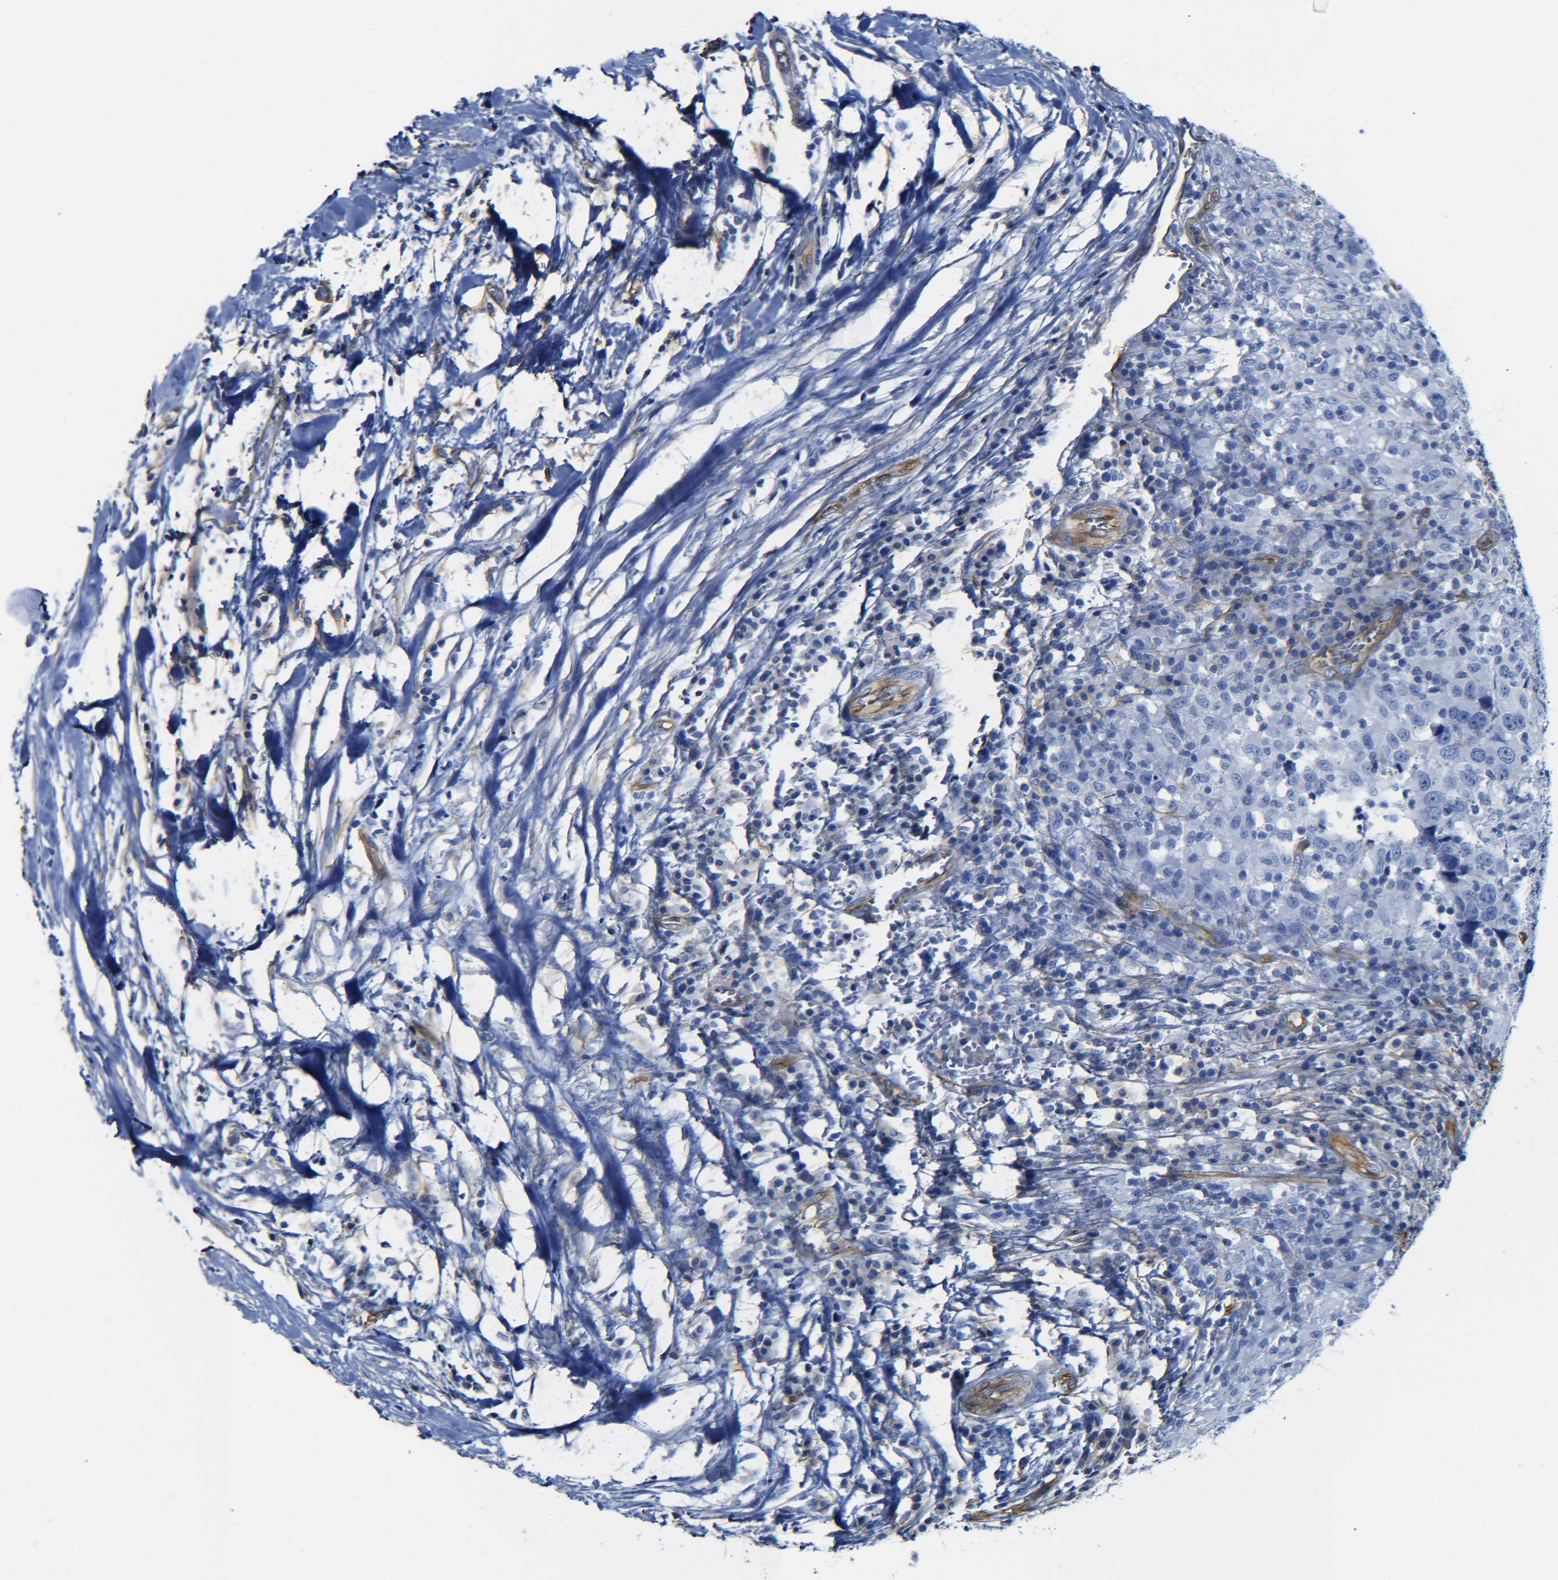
{"staining": {"intensity": "negative", "quantity": "none", "location": "none"}, "tissue": "head and neck cancer", "cell_type": "Tumor cells", "image_type": "cancer", "snomed": [{"axis": "morphology", "description": "Adenocarcinoma, NOS"}, {"axis": "topography", "description": "Salivary gland"}, {"axis": "topography", "description": "Head-Neck"}], "caption": "Protein analysis of adenocarcinoma (head and neck) displays no significant positivity in tumor cells.", "gene": "SPTBN1", "patient": {"sex": "female", "age": 65}}